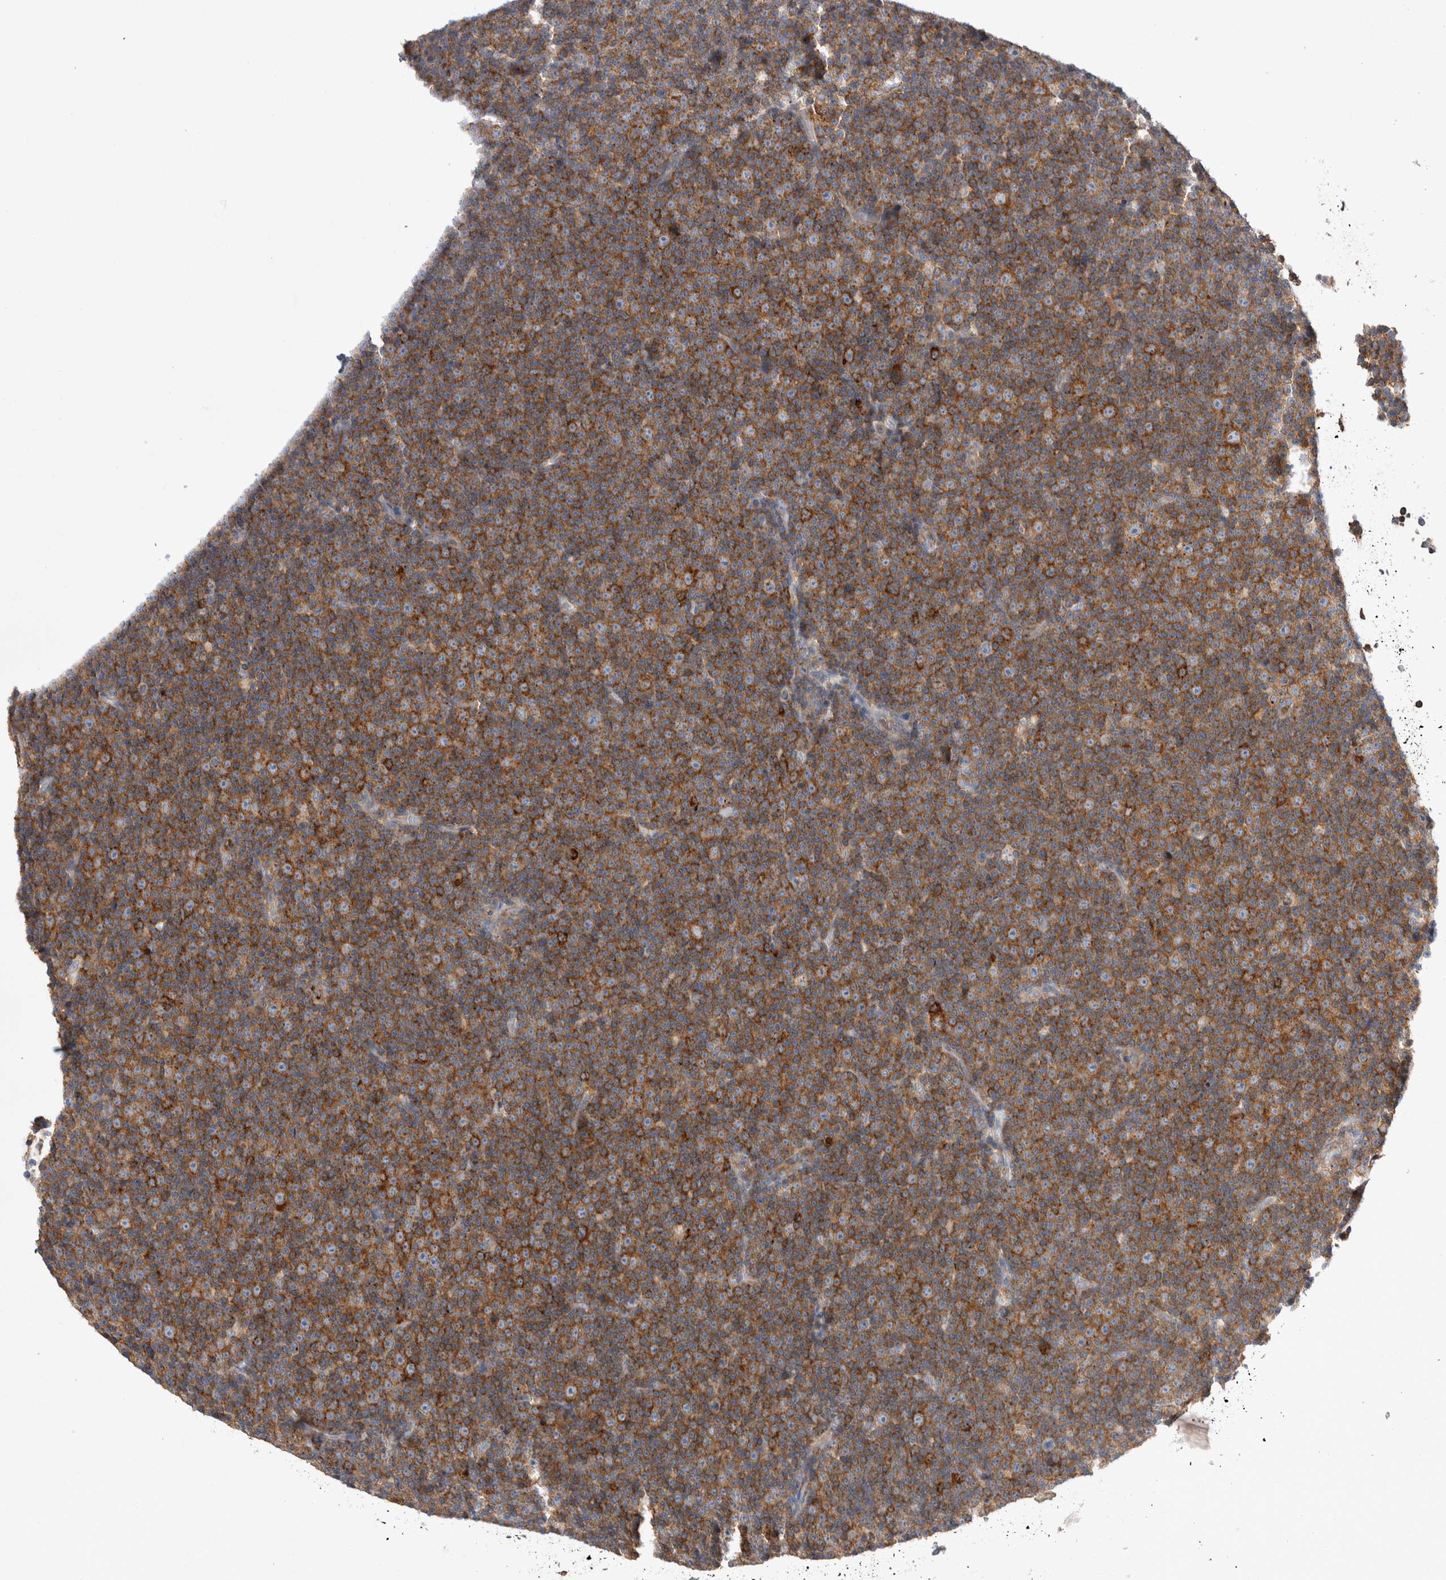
{"staining": {"intensity": "moderate", "quantity": ">75%", "location": "cytoplasmic/membranous"}, "tissue": "lymphoma", "cell_type": "Tumor cells", "image_type": "cancer", "snomed": [{"axis": "morphology", "description": "Malignant lymphoma, non-Hodgkin's type, Low grade"}, {"axis": "topography", "description": "Lymph node"}], "caption": "Immunohistochemical staining of human lymphoma exhibits moderate cytoplasmic/membranous protein expression in approximately >75% of tumor cells. (IHC, brightfield microscopy, high magnification).", "gene": "RAB11FIP1", "patient": {"sex": "female", "age": 67}}